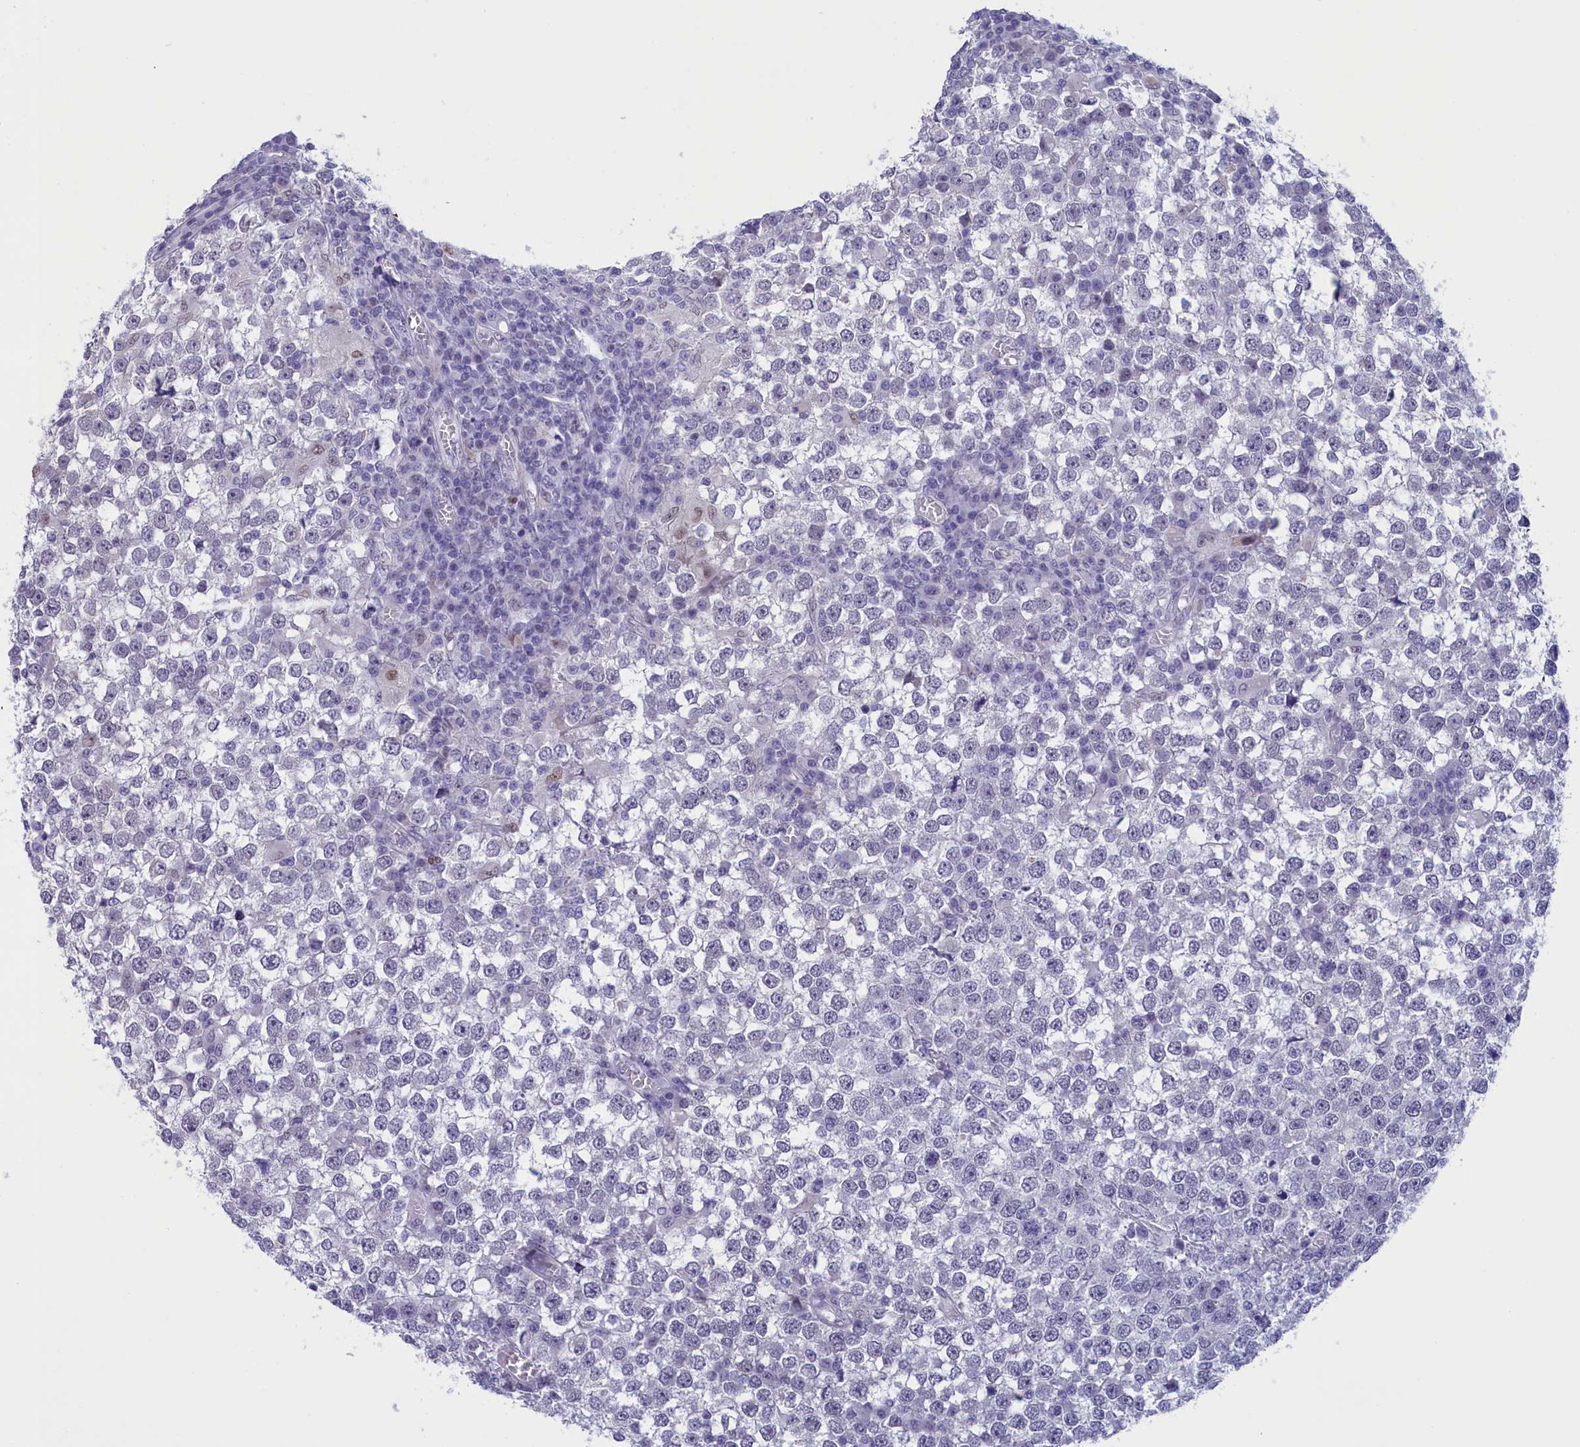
{"staining": {"intensity": "negative", "quantity": "none", "location": "none"}, "tissue": "testis cancer", "cell_type": "Tumor cells", "image_type": "cancer", "snomed": [{"axis": "morphology", "description": "Seminoma, NOS"}, {"axis": "topography", "description": "Testis"}], "caption": "There is no significant positivity in tumor cells of testis cancer.", "gene": "ELOA2", "patient": {"sex": "male", "age": 65}}